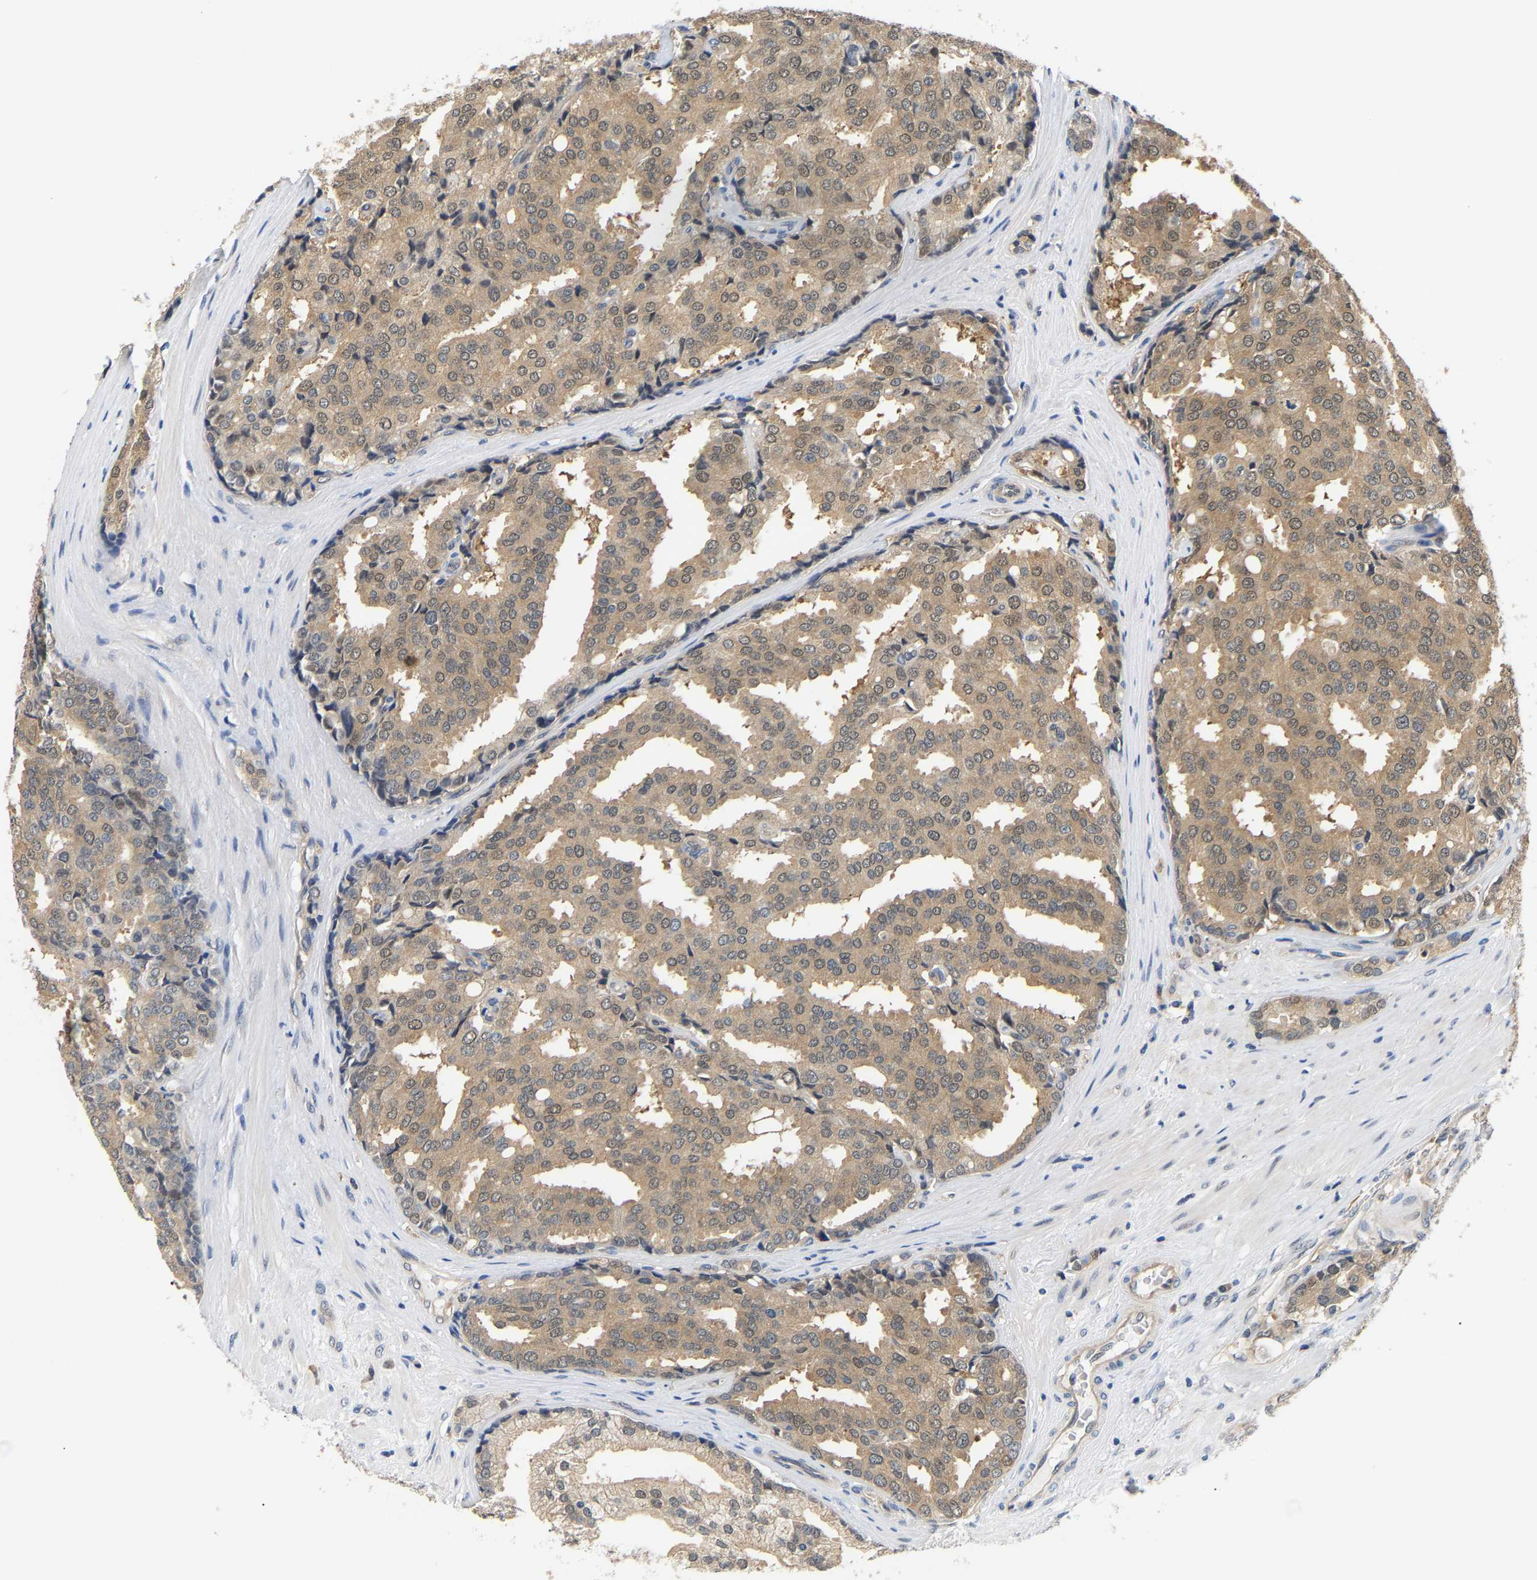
{"staining": {"intensity": "moderate", "quantity": ">75%", "location": "cytoplasmic/membranous"}, "tissue": "prostate cancer", "cell_type": "Tumor cells", "image_type": "cancer", "snomed": [{"axis": "morphology", "description": "Adenocarcinoma, High grade"}, {"axis": "topography", "description": "Prostate"}], "caption": "Immunohistochemistry (IHC) (DAB) staining of prostate high-grade adenocarcinoma exhibits moderate cytoplasmic/membranous protein positivity in about >75% of tumor cells. The staining is performed using DAB brown chromogen to label protein expression. The nuclei are counter-stained blue using hematoxylin.", "gene": "ARHGEF12", "patient": {"sex": "male", "age": 50}}